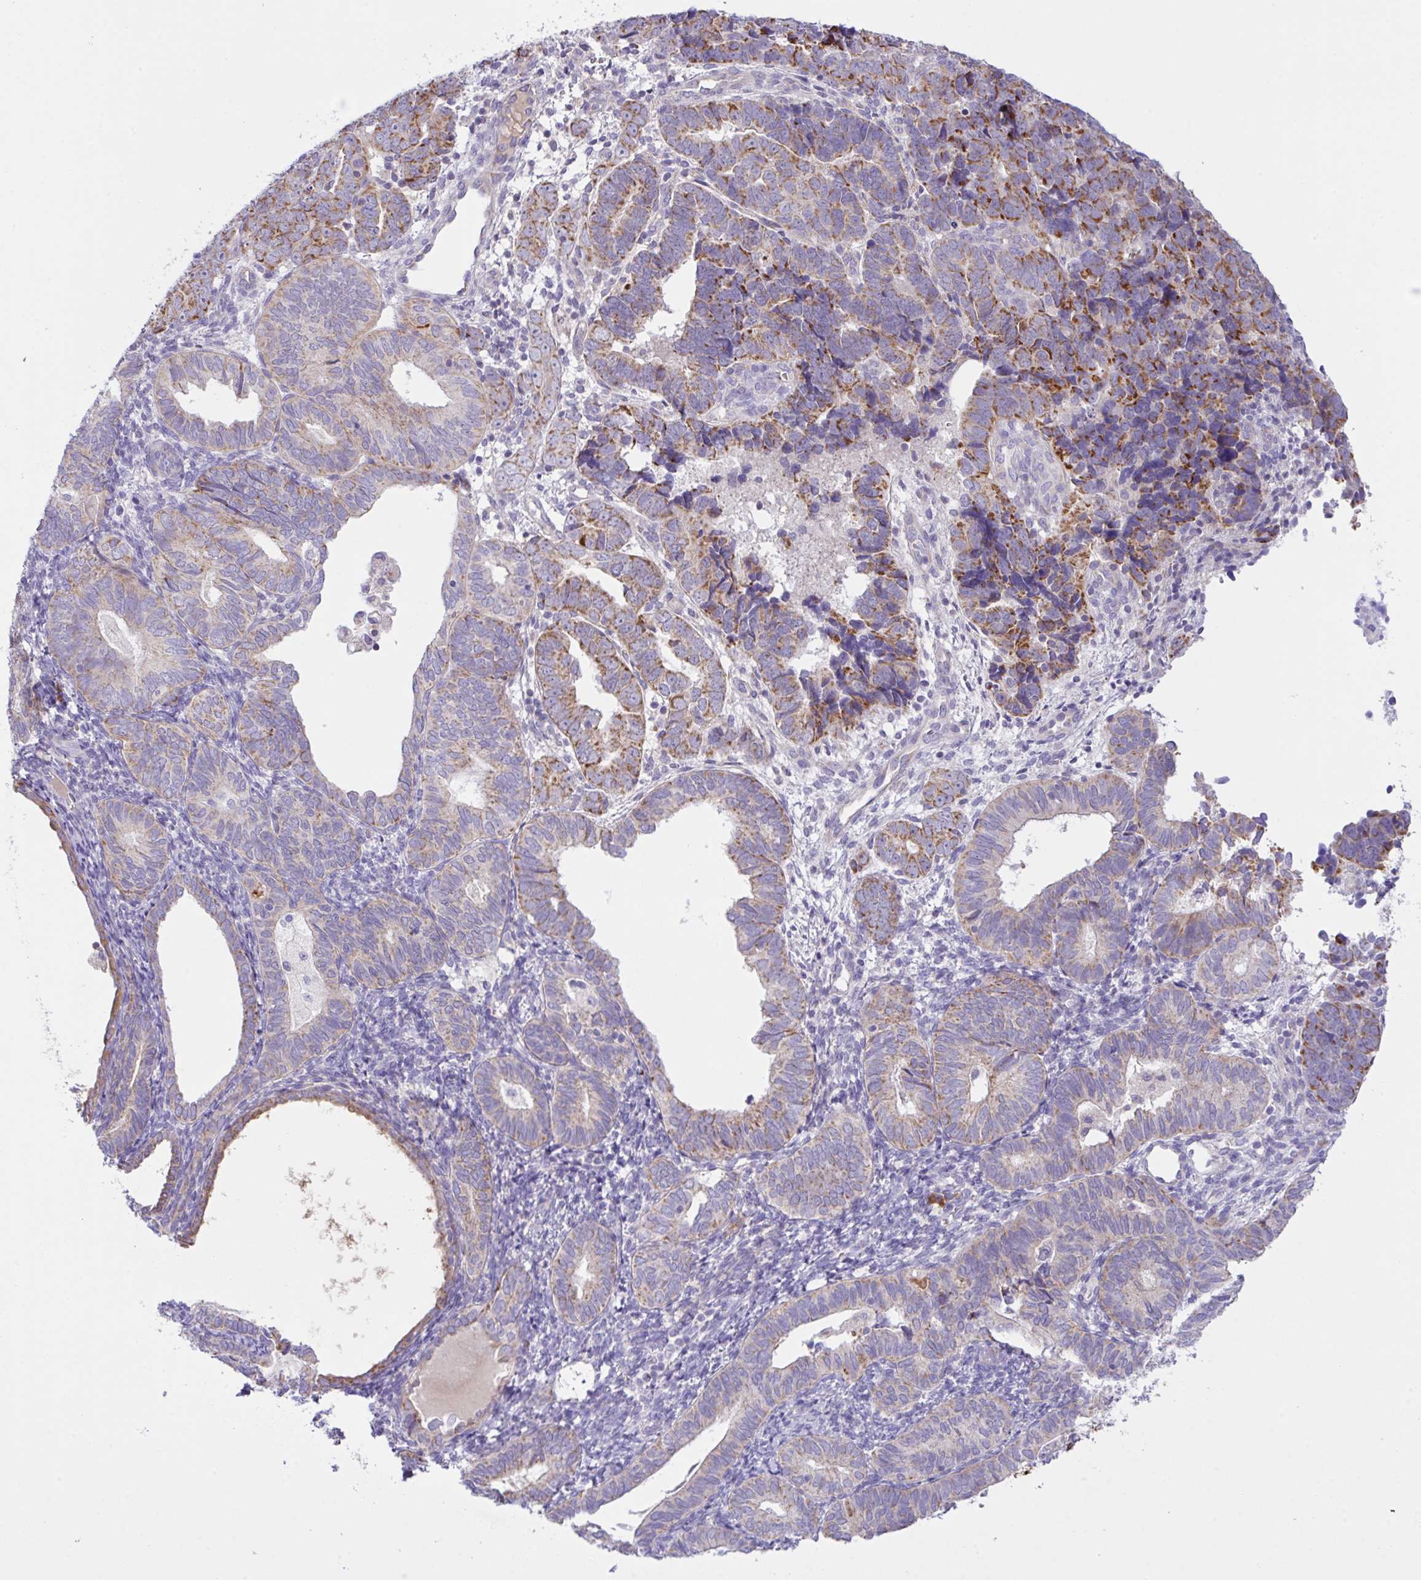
{"staining": {"intensity": "moderate", "quantity": "25%-75%", "location": "cytoplasmic/membranous"}, "tissue": "endometrial cancer", "cell_type": "Tumor cells", "image_type": "cancer", "snomed": [{"axis": "morphology", "description": "Adenocarcinoma, NOS"}, {"axis": "topography", "description": "Endometrium"}], "caption": "An immunohistochemistry (IHC) photomicrograph of tumor tissue is shown. Protein staining in brown highlights moderate cytoplasmic/membranous positivity in endometrial cancer within tumor cells.", "gene": "CHDH", "patient": {"sex": "female", "age": 82}}